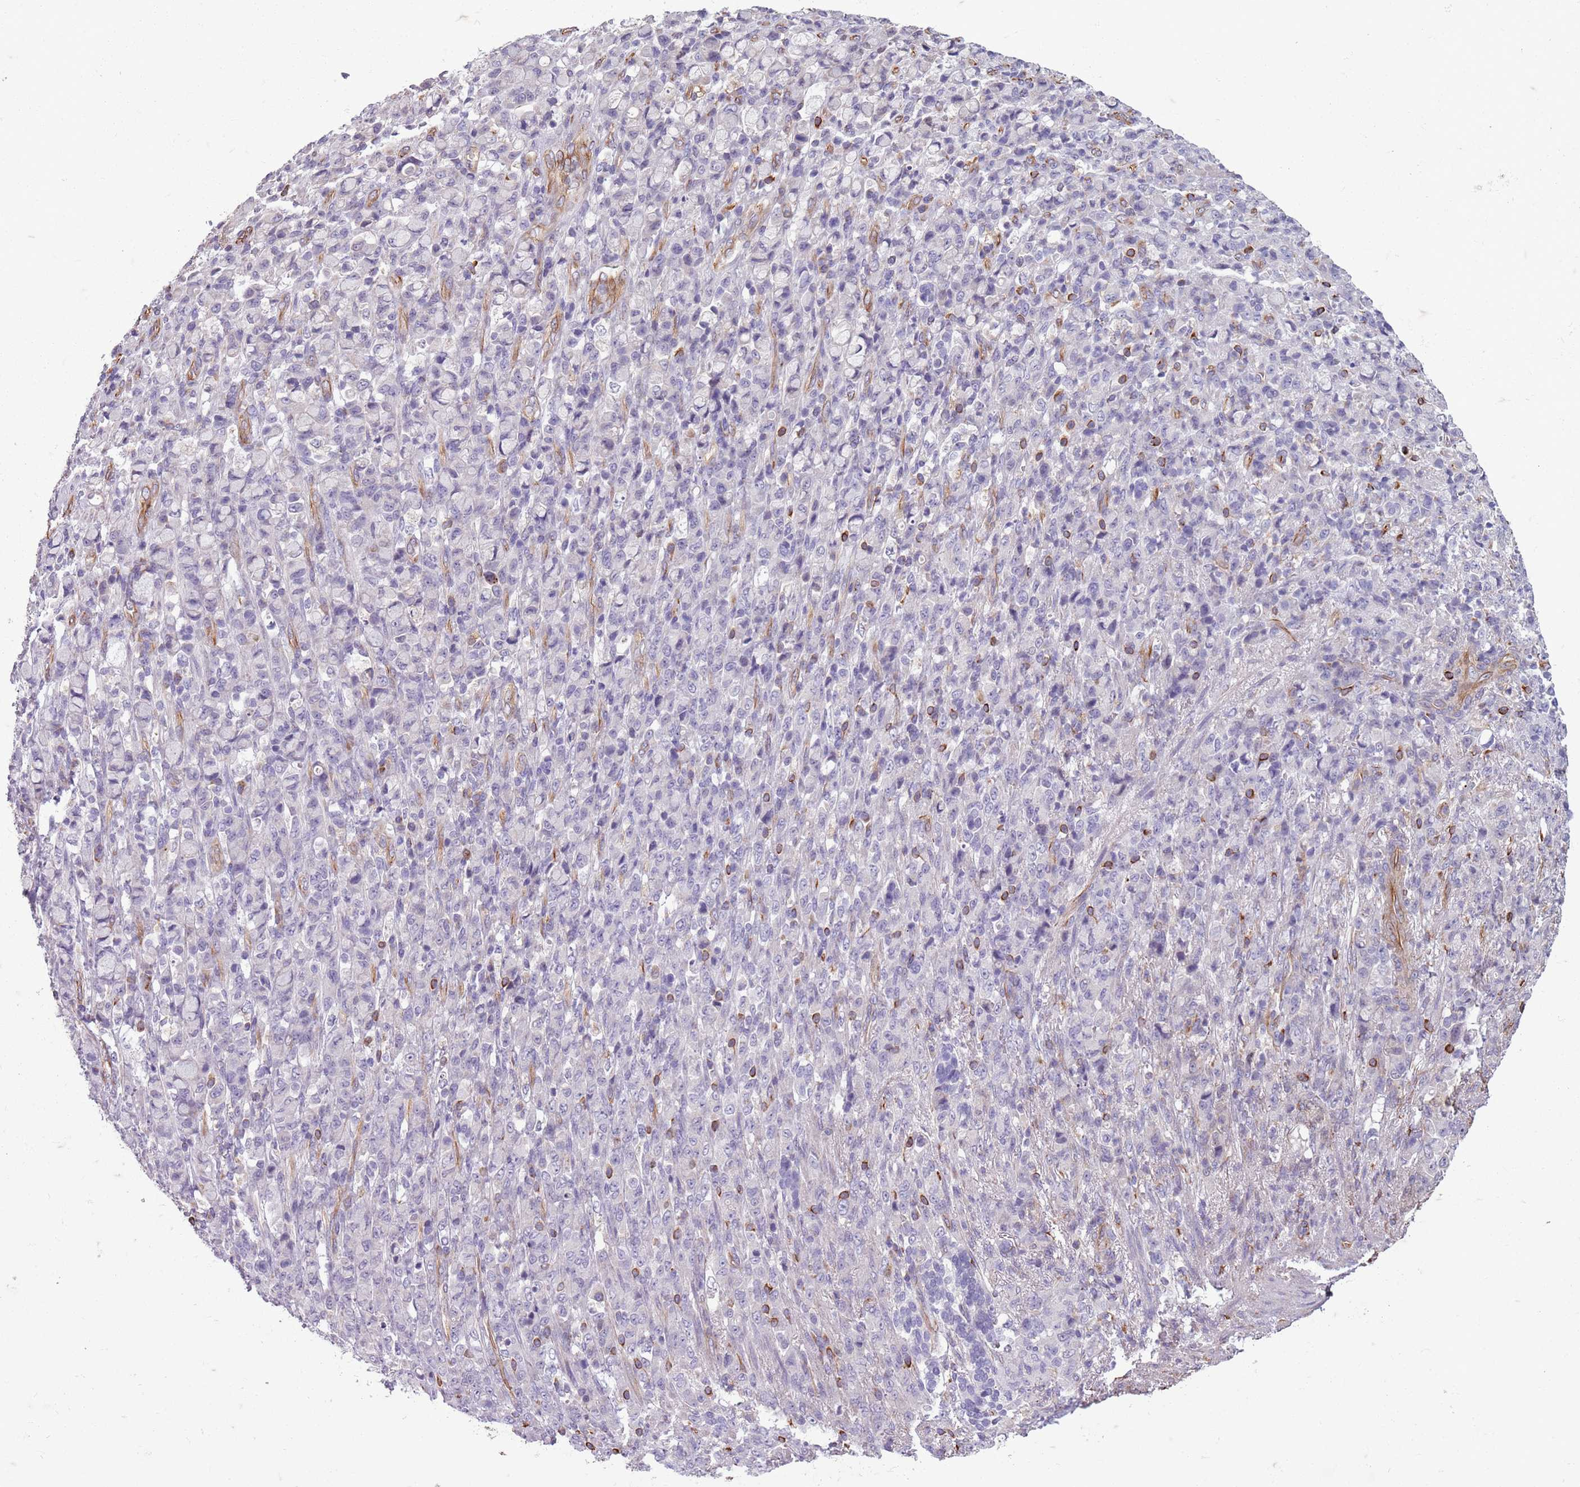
{"staining": {"intensity": "negative", "quantity": "none", "location": "none"}, "tissue": "stomach cancer", "cell_type": "Tumor cells", "image_type": "cancer", "snomed": [{"axis": "morphology", "description": "Normal tissue, NOS"}, {"axis": "morphology", "description": "Adenocarcinoma, NOS"}, {"axis": "topography", "description": "Stomach"}], "caption": "Stomach cancer (adenocarcinoma) was stained to show a protein in brown. There is no significant expression in tumor cells.", "gene": "TAS2R38", "patient": {"sex": "female", "age": 79}}